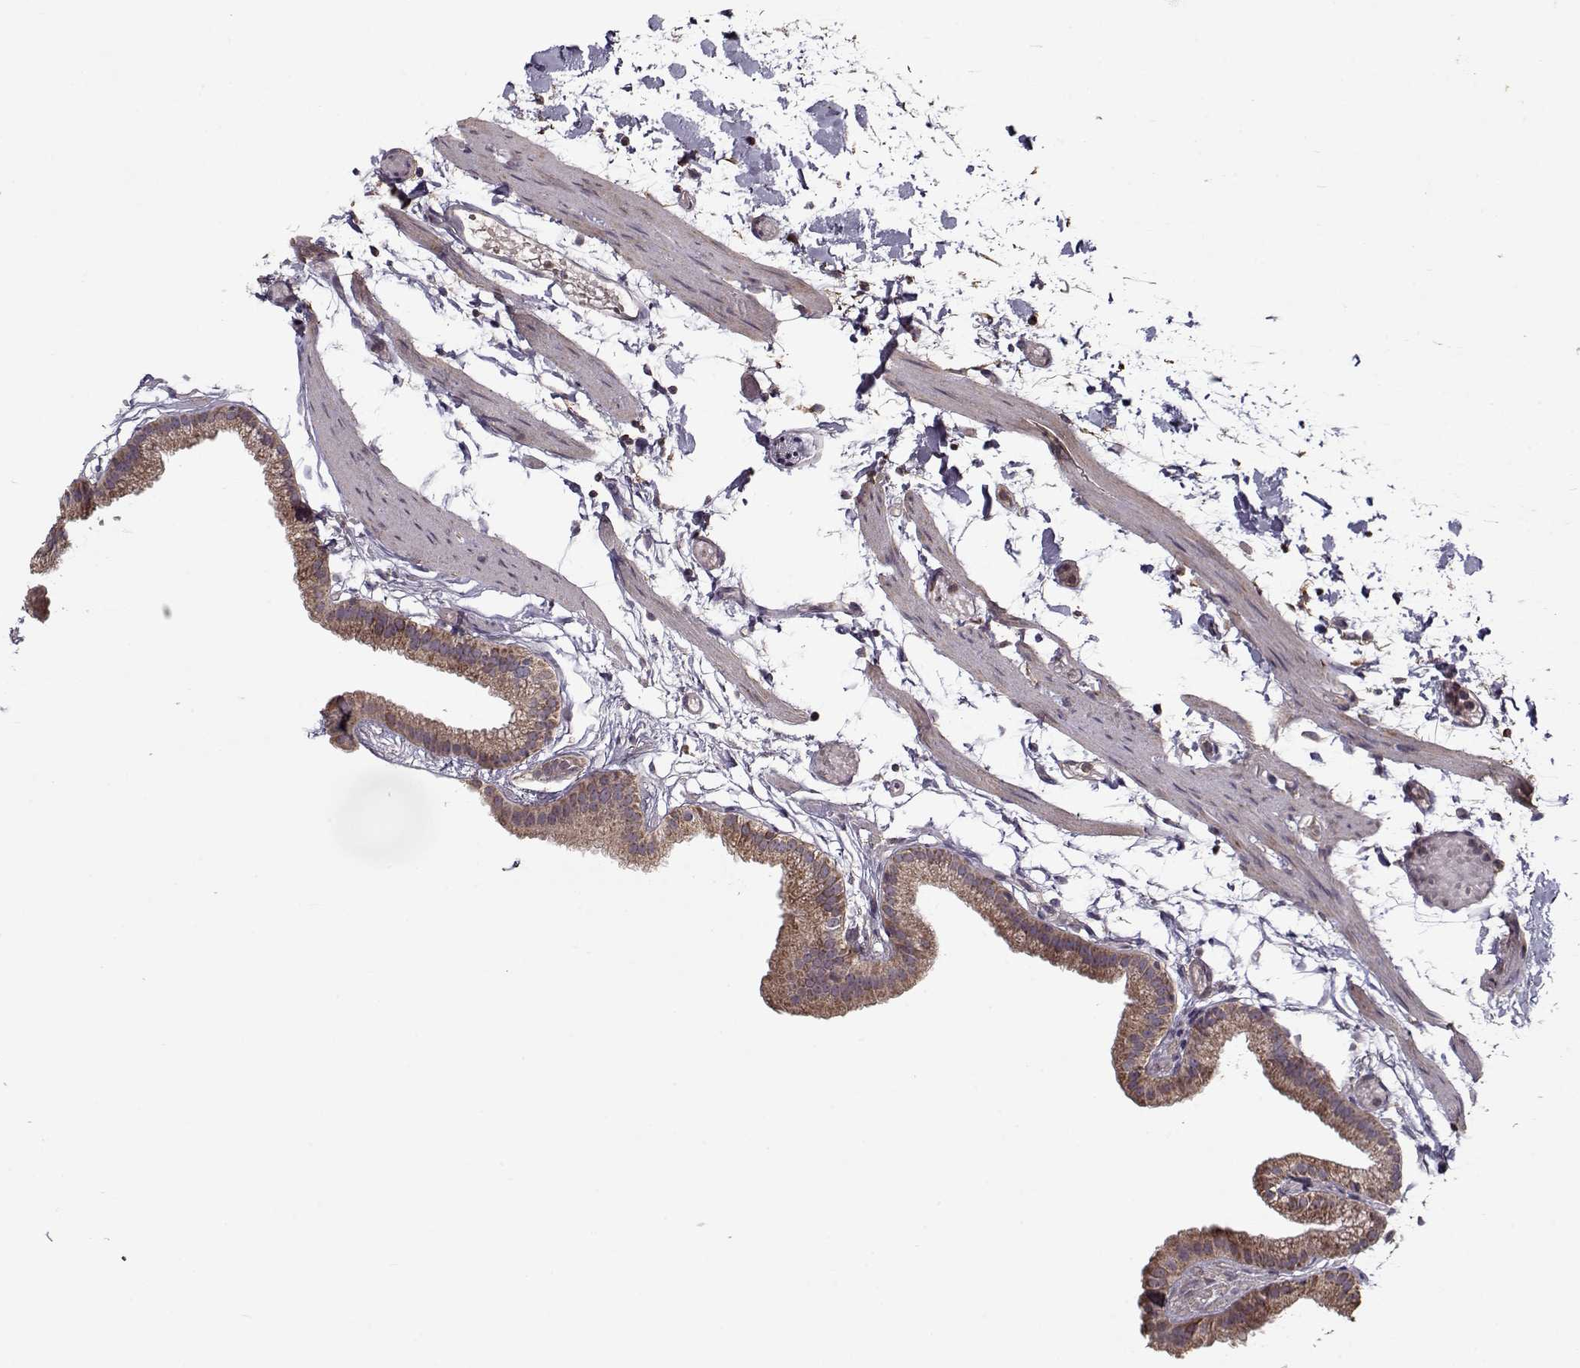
{"staining": {"intensity": "moderate", "quantity": ">75%", "location": "cytoplasmic/membranous"}, "tissue": "gallbladder", "cell_type": "Glandular cells", "image_type": "normal", "snomed": [{"axis": "morphology", "description": "Normal tissue, NOS"}, {"axis": "topography", "description": "Gallbladder"}], "caption": "Brown immunohistochemical staining in unremarkable gallbladder demonstrates moderate cytoplasmic/membranous positivity in about >75% of glandular cells. The protein of interest is stained brown, and the nuclei are stained in blue (DAB IHC with brightfield microscopy, high magnification).", "gene": "IMMP1L", "patient": {"sex": "female", "age": 45}}